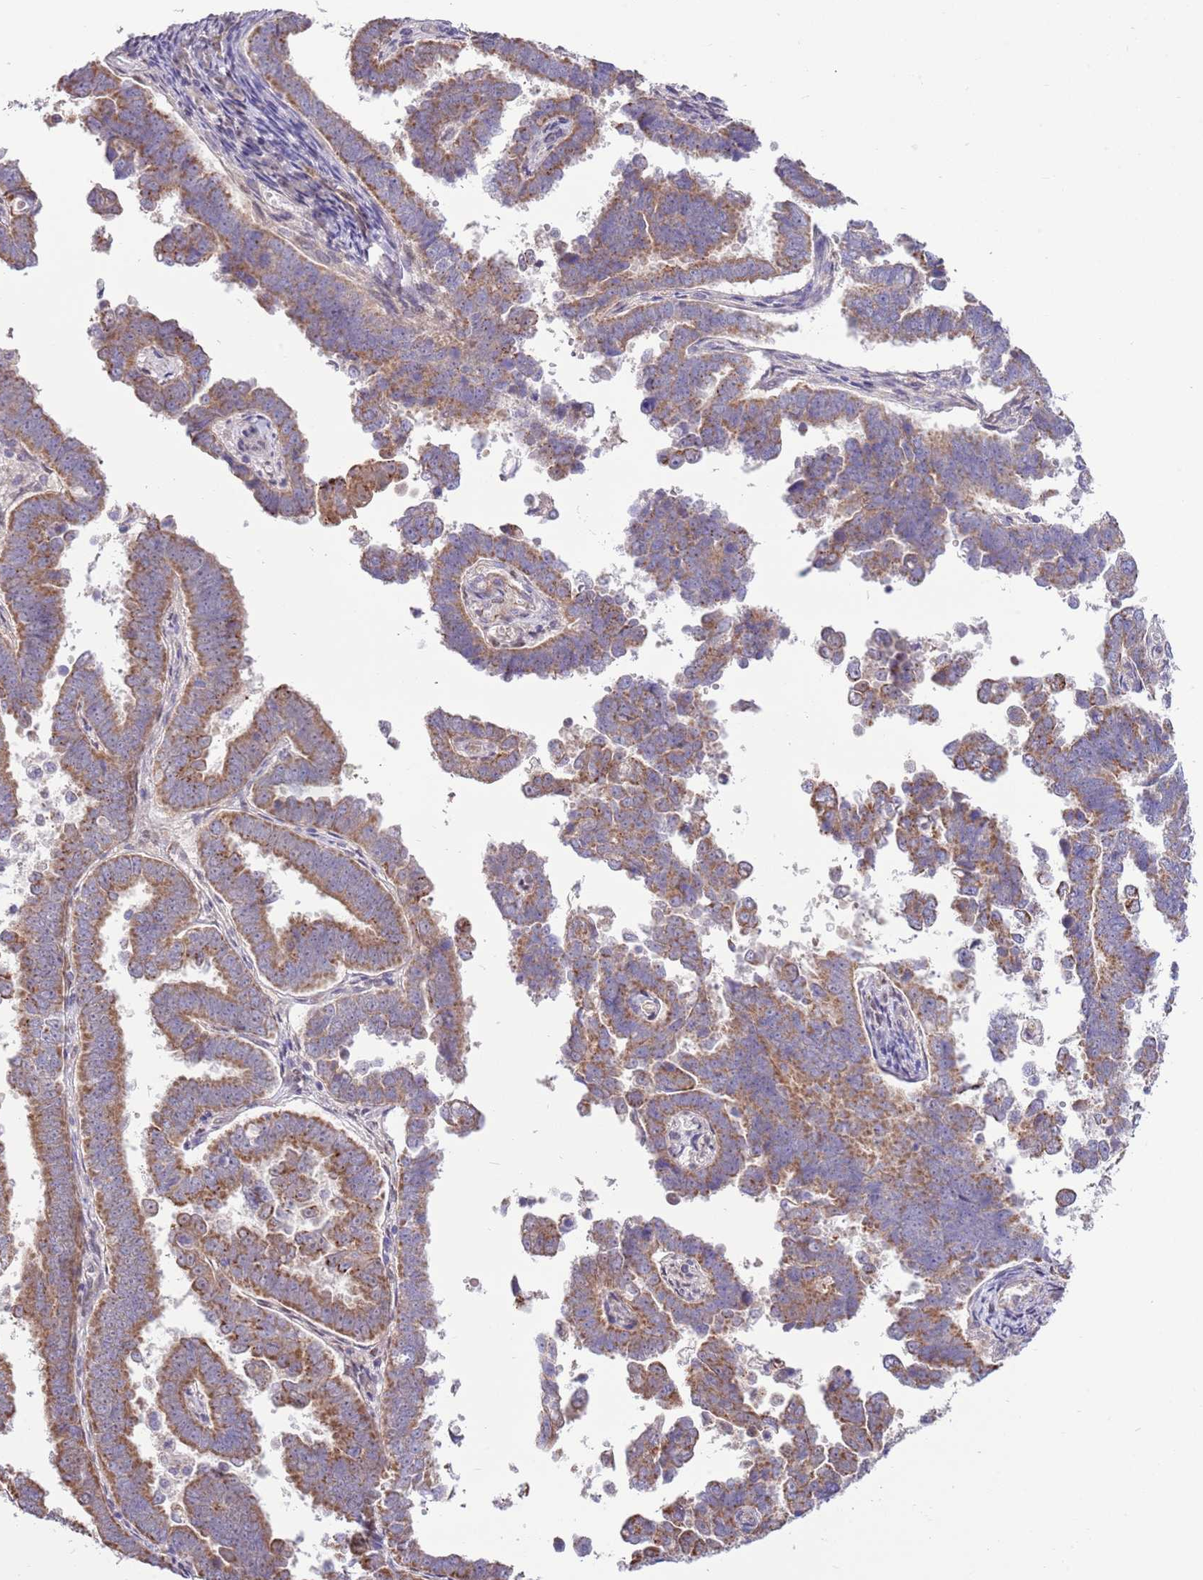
{"staining": {"intensity": "moderate", "quantity": ">75%", "location": "cytoplasmic/membranous"}, "tissue": "endometrial cancer", "cell_type": "Tumor cells", "image_type": "cancer", "snomed": [{"axis": "morphology", "description": "Adenocarcinoma, NOS"}, {"axis": "topography", "description": "Endometrium"}], "caption": "Immunohistochemical staining of endometrial cancer (adenocarcinoma) displays medium levels of moderate cytoplasmic/membranous protein expression in about >75% of tumor cells.", "gene": "ARL2BP", "patient": {"sex": "female", "age": 75}}